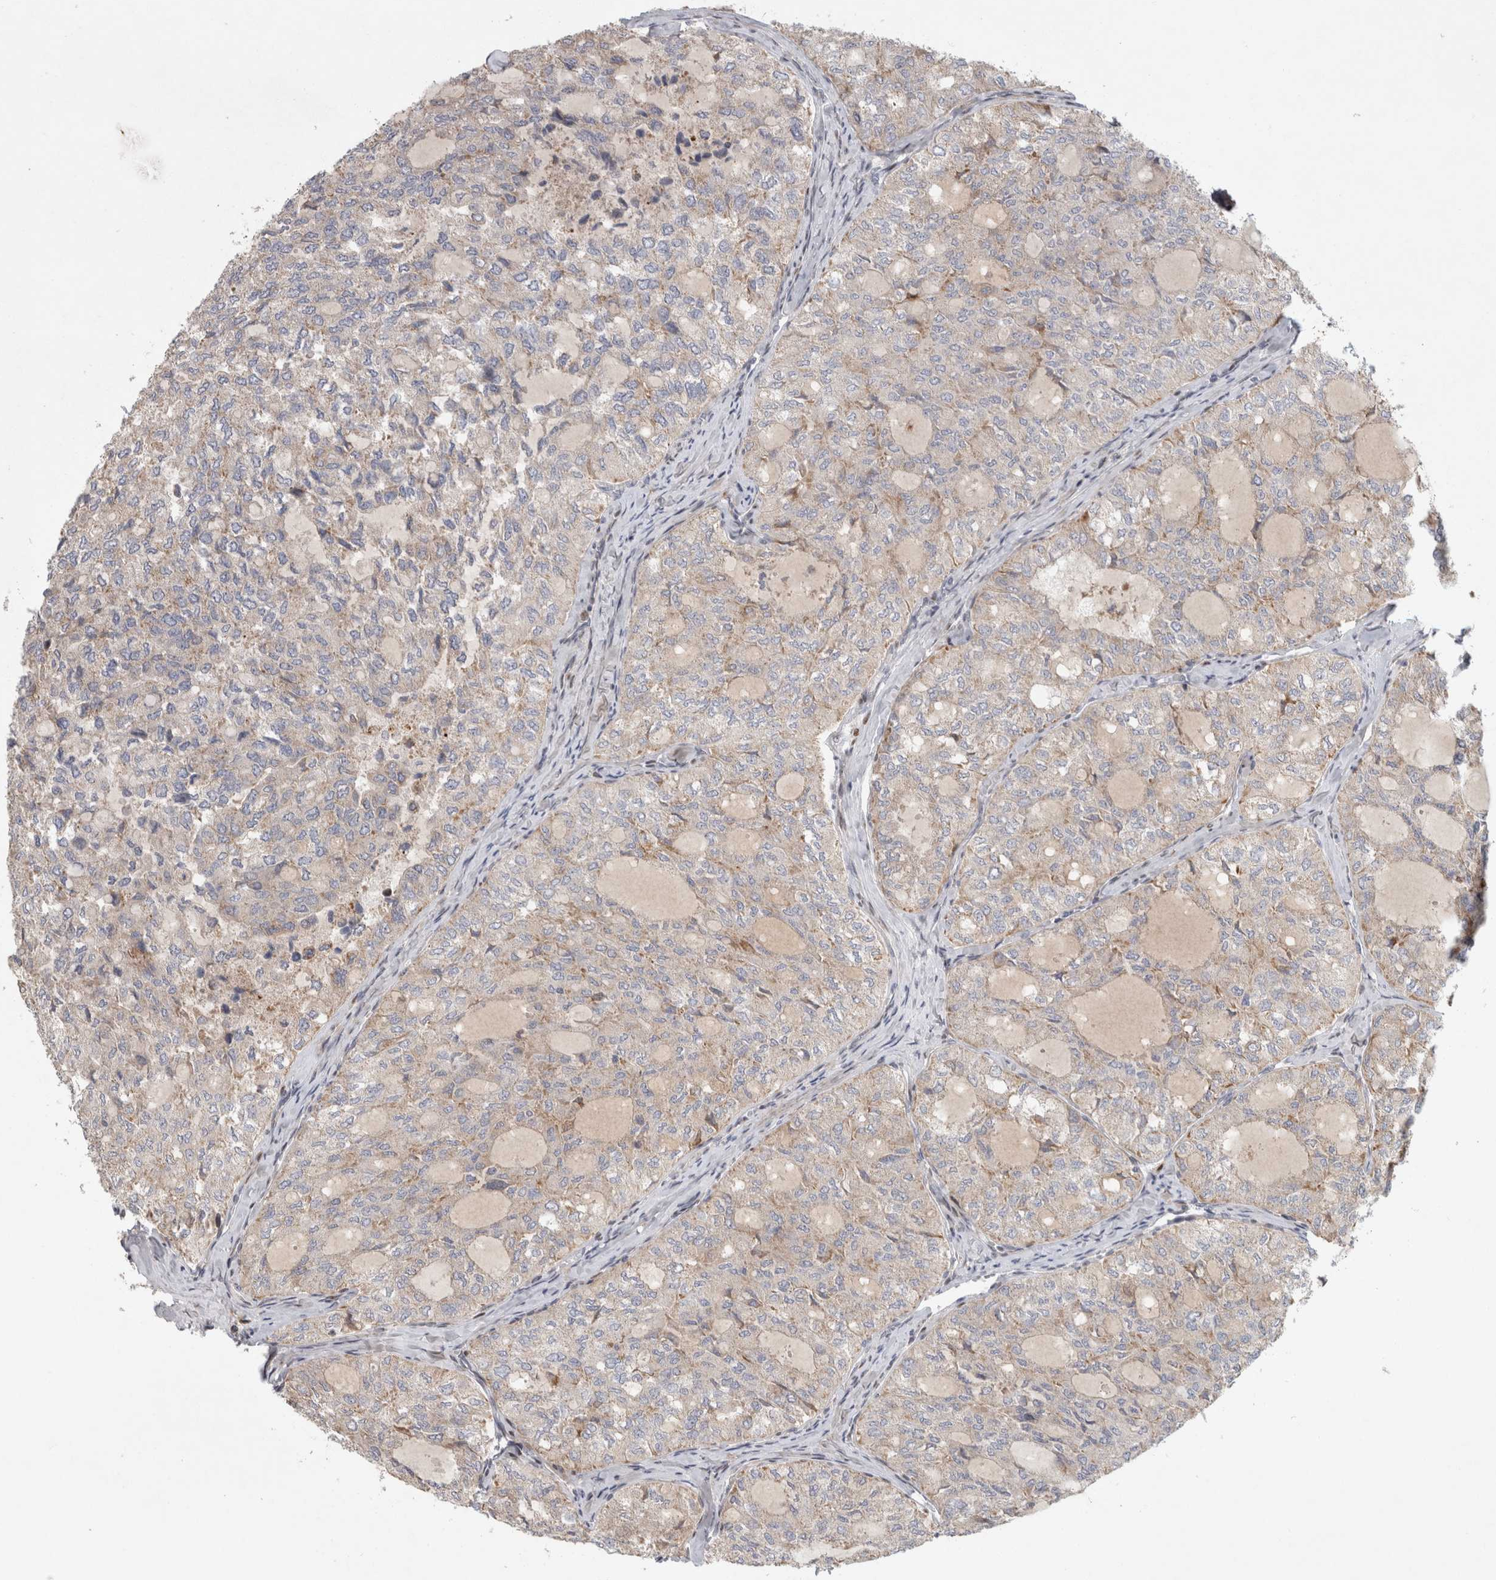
{"staining": {"intensity": "weak", "quantity": "<25%", "location": "cytoplasmic/membranous"}, "tissue": "thyroid cancer", "cell_type": "Tumor cells", "image_type": "cancer", "snomed": [{"axis": "morphology", "description": "Follicular adenoma carcinoma, NOS"}, {"axis": "topography", "description": "Thyroid gland"}], "caption": "Immunohistochemistry (IHC) of human thyroid cancer (follicular adenoma carcinoma) demonstrates no positivity in tumor cells.", "gene": "RBM48", "patient": {"sex": "male", "age": 75}}